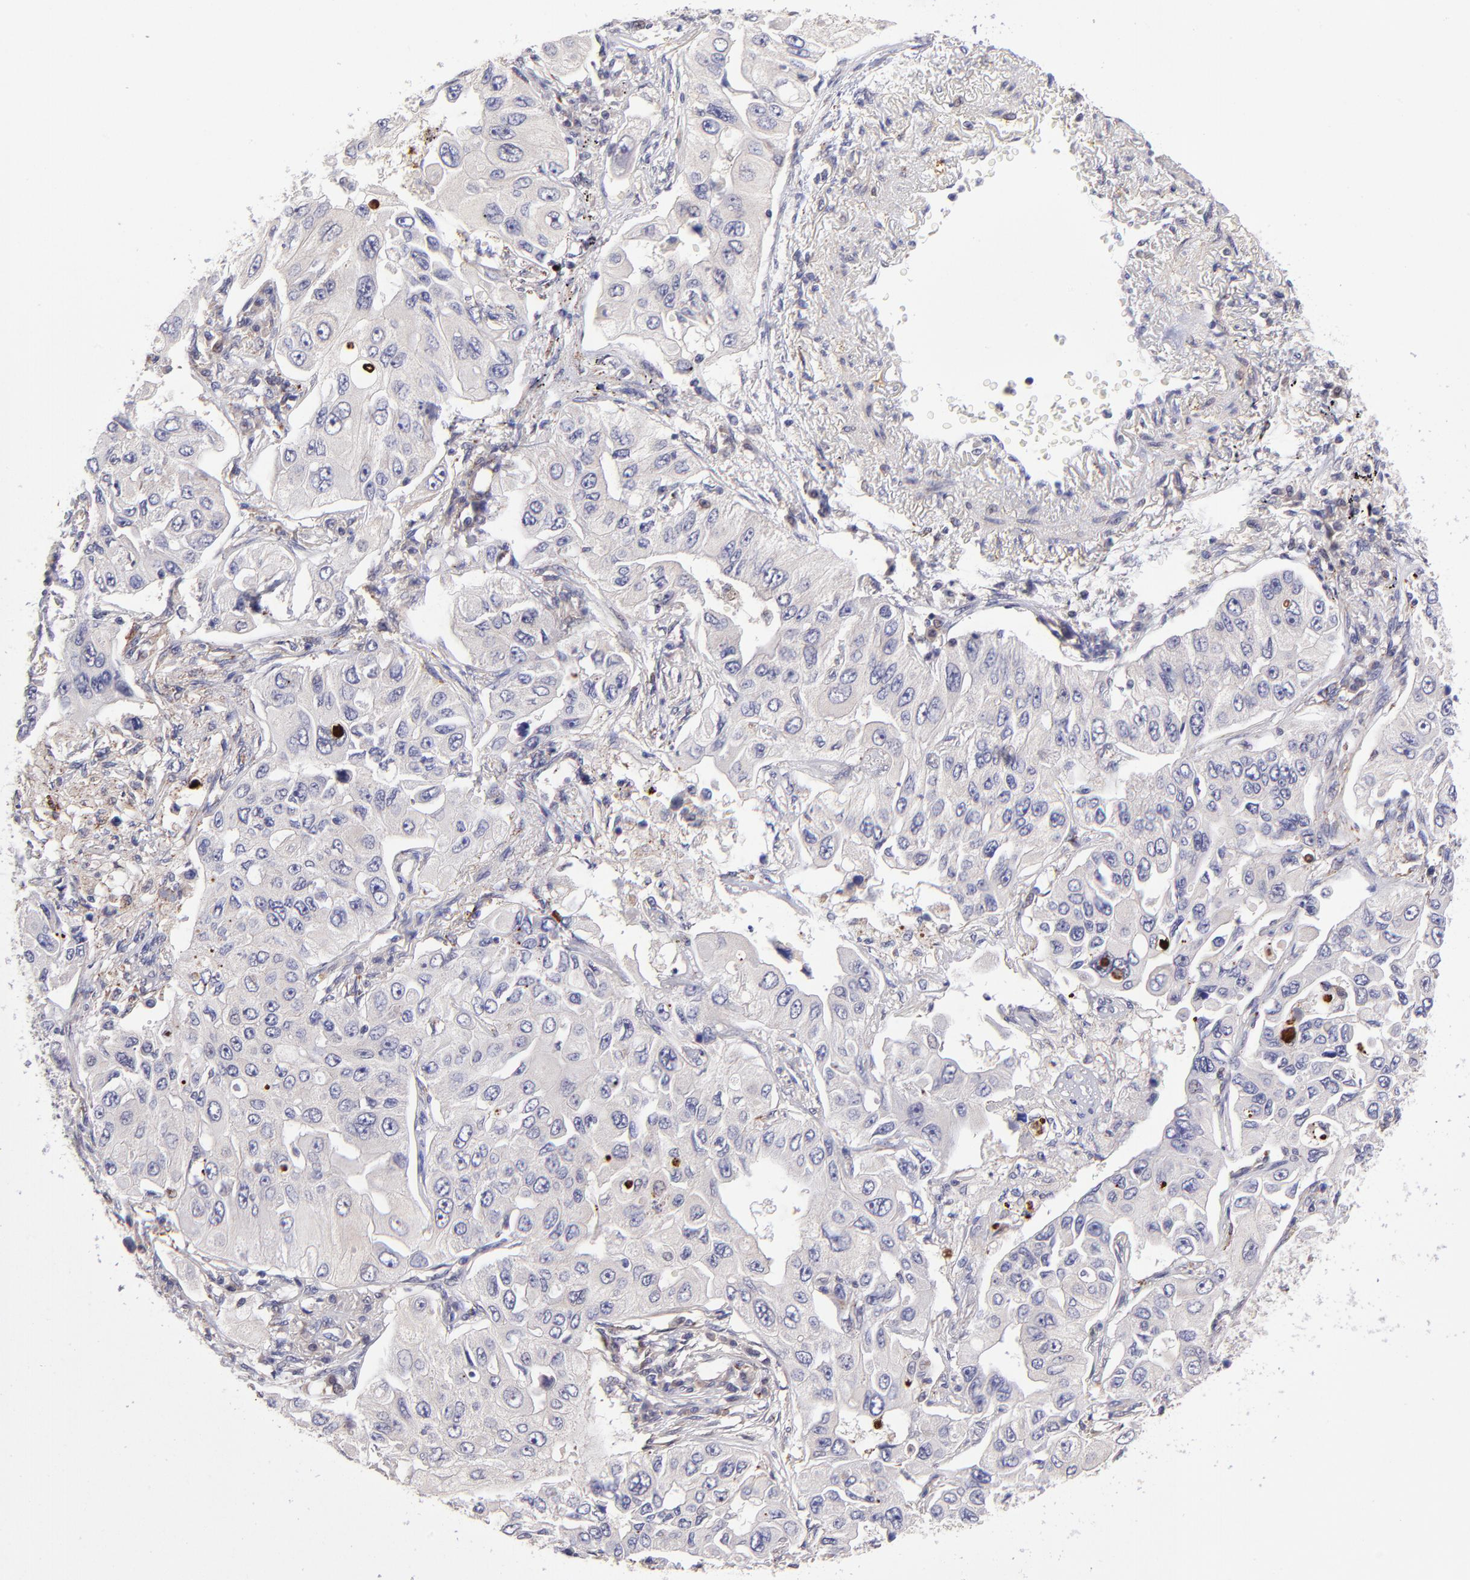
{"staining": {"intensity": "negative", "quantity": "none", "location": "none"}, "tissue": "lung cancer", "cell_type": "Tumor cells", "image_type": "cancer", "snomed": [{"axis": "morphology", "description": "Adenocarcinoma, NOS"}, {"axis": "topography", "description": "Lung"}], "caption": "This is an immunohistochemistry (IHC) photomicrograph of lung cancer (adenocarcinoma). There is no expression in tumor cells.", "gene": "NSF", "patient": {"sex": "male", "age": 84}}